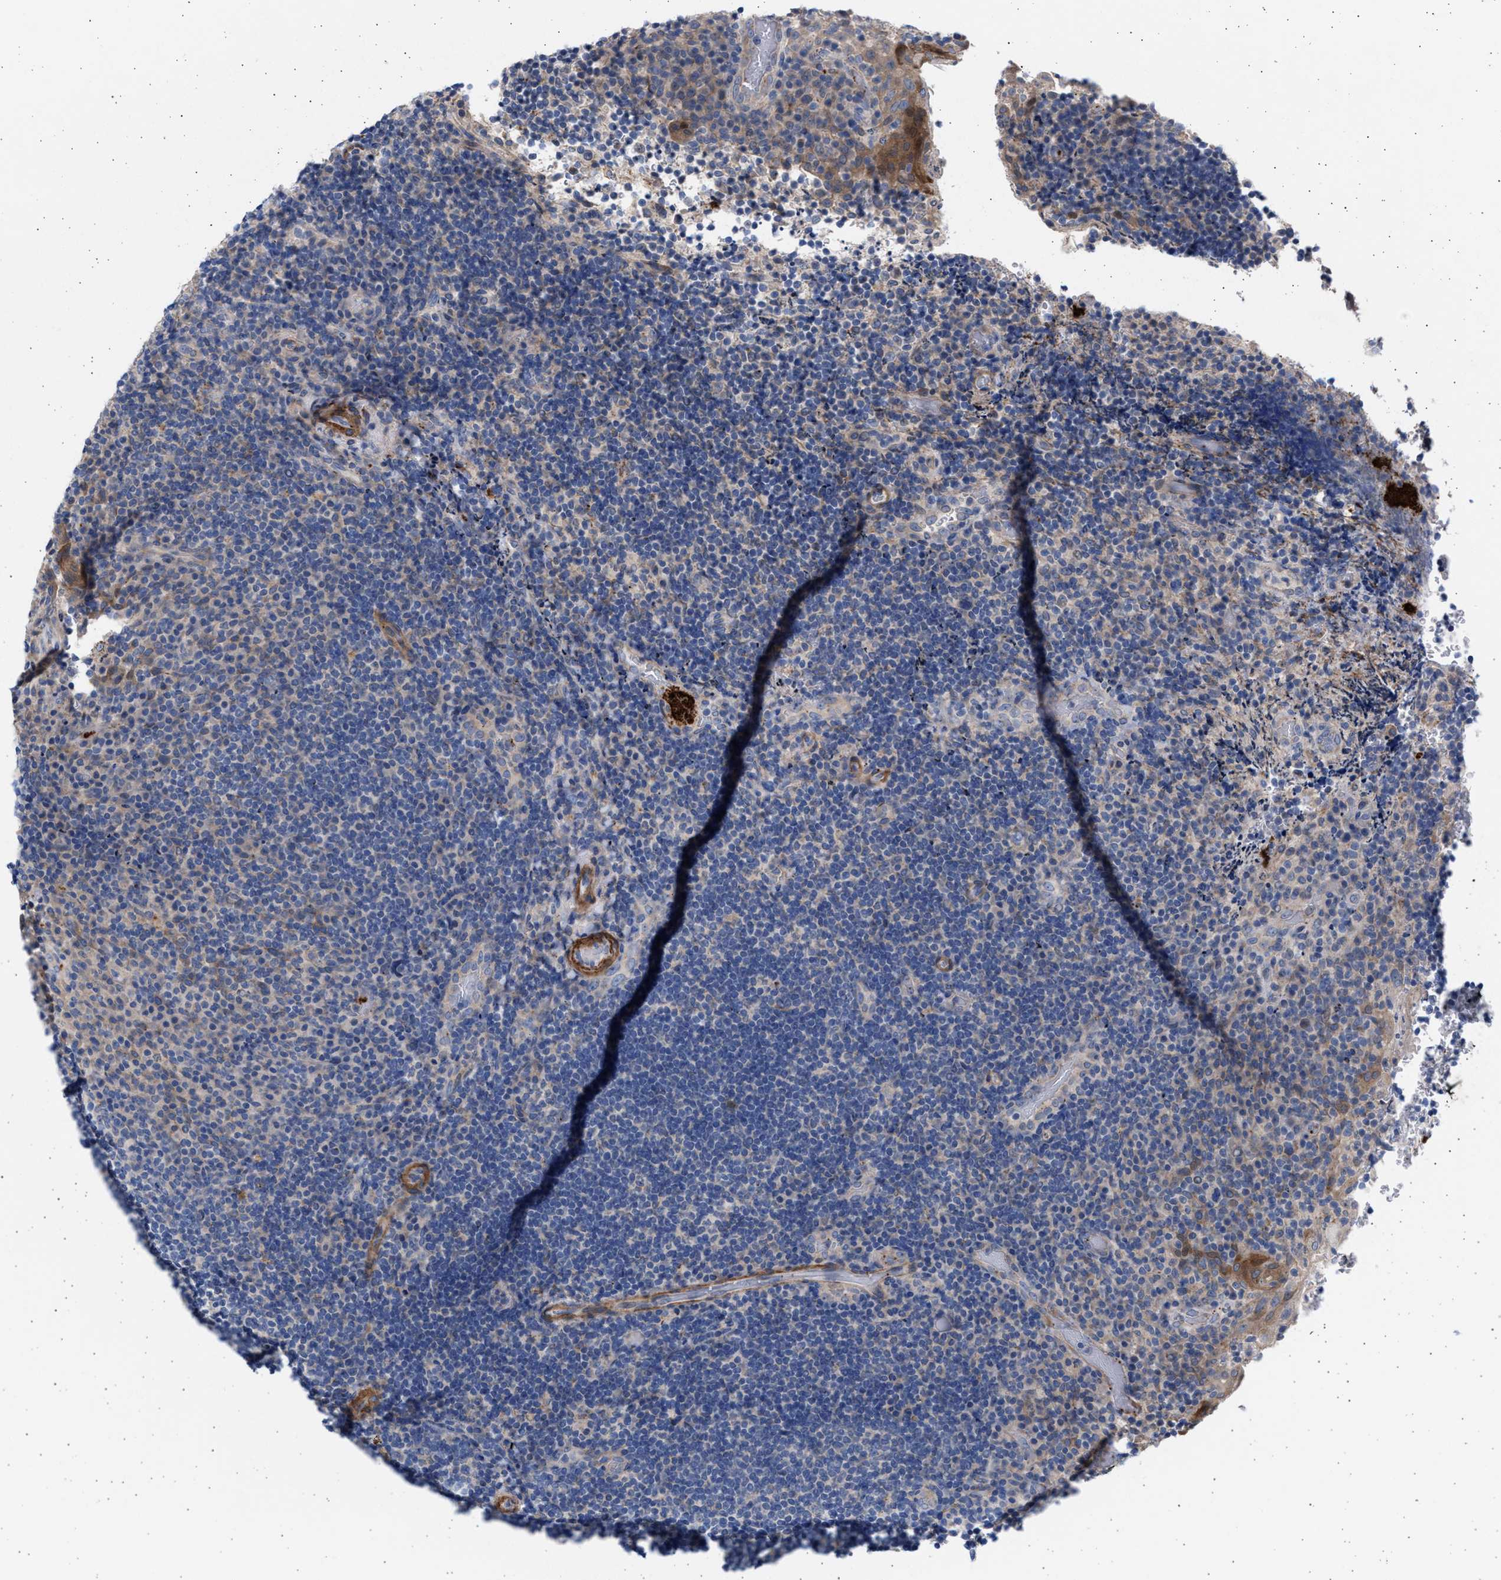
{"staining": {"intensity": "negative", "quantity": "none", "location": "none"}, "tissue": "lymphoma", "cell_type": "Tumor cells", "image_type": "cancer", "snomed": [{"axis": "morphology", "description": "Malignant lymphoma, non-Hodgkin's type, High grade"}, {"axis": "topography", "description": "Tonsil"}], "caption": "Immunohistochemistry (IHC) image of lymphoma stained for a protein (brown), which exhibits no staining in tumor cells.", "gene": "NBR1", "patient": {"sex": "female", "age": 36}}